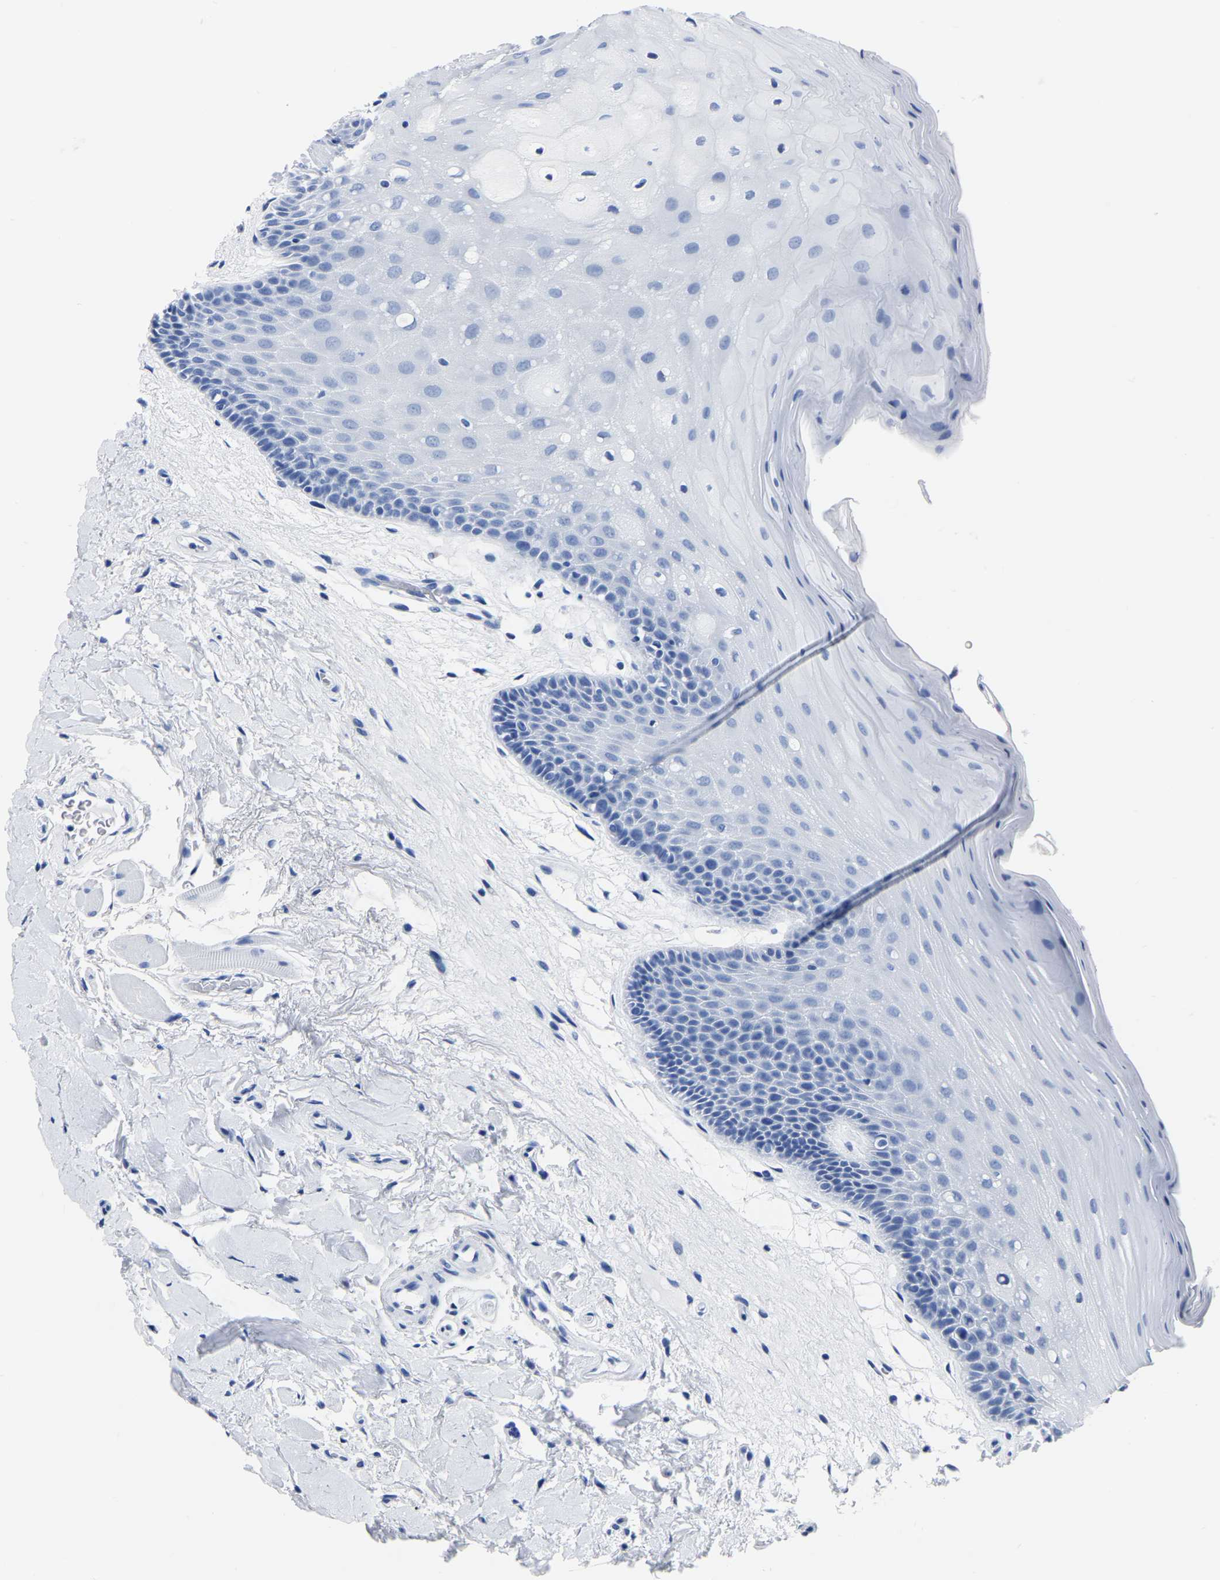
{"staining": {"intensity": "negative", "quantity": "none", "location": "none"}, "tissue": "oral mucosa", "cell_type": "Squamous epithelial cells", "image_type": "normal", "snomed": [{"axis": "morphology", "description": "Normal tissue, NOS"}, {"axis": "morphology", "description": "Squamous cell carcinoma, NOS"}, {"axis": "topography", "description": "Oral tissue"}, {"axis": "topography", "description": "Head-Neck"}], "caption": "Immunohistochemistry histopathology image of normal oral mucosa stained for a protein (brown), which shows no expression in squamous epithelial cells.", "gene": "IMPG2", "patient": {"sex": "male", "age": 71}}